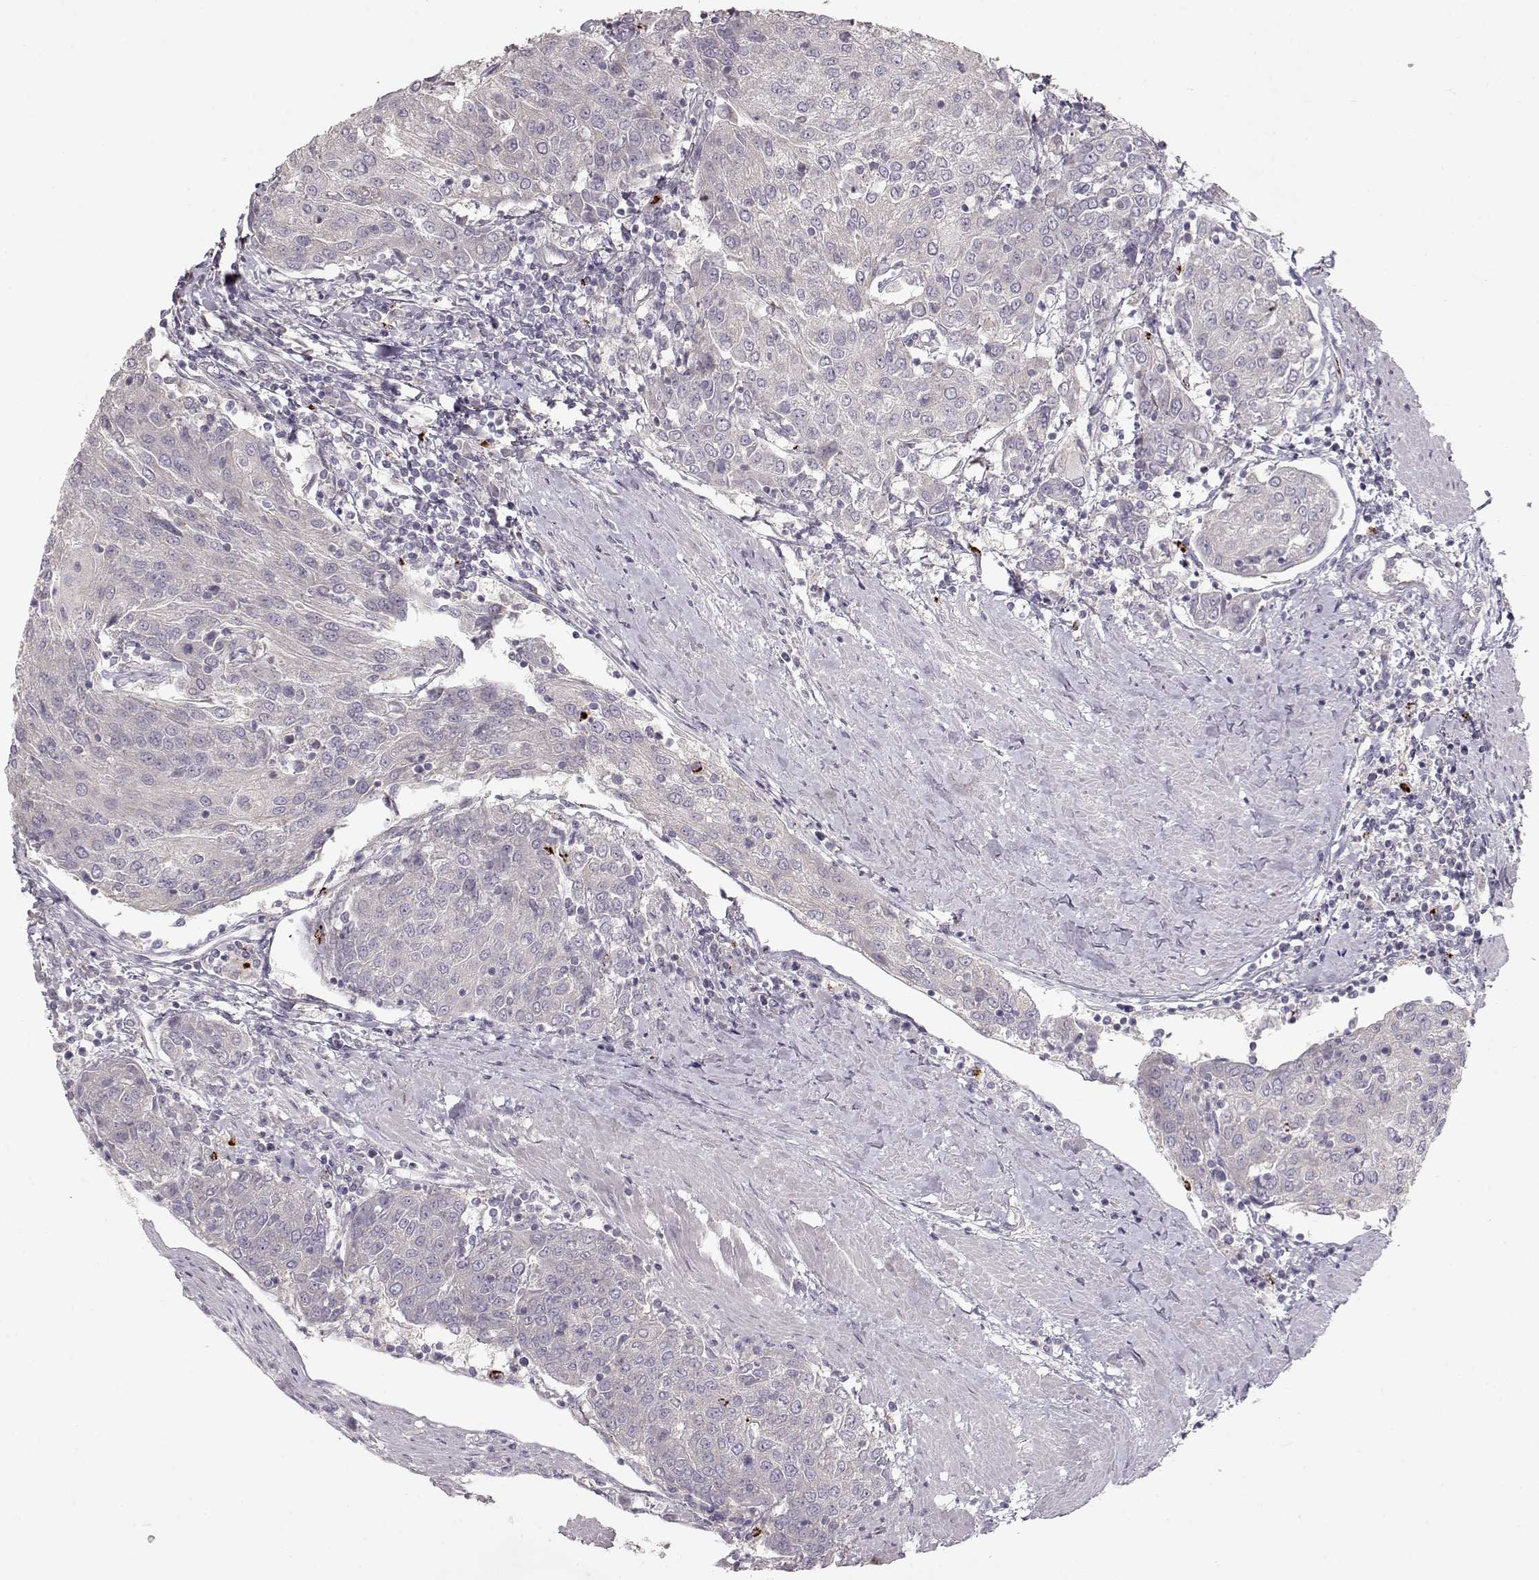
{"staining": {"intensity": "negative", "quantity": "none", "location": "none"}, "tissue": "urothelial cancer", "cell_type": "Tumor cells", "image_type": "cancer", "snomed": [{"axis": "morphology", "description": "Urothelial carcinoma, High grade"}, {"axis": "topography", "description": "Urinary bladder"}], "caption": "High magnification brightfield microscopy of urothelial cancer stained with DAB (brown) and counterstained with hematoxylin (blue): tumor cells show no significant positivity.", "gene": "ARHGAP8", "patient": {"sex": "female", "age": 85}}